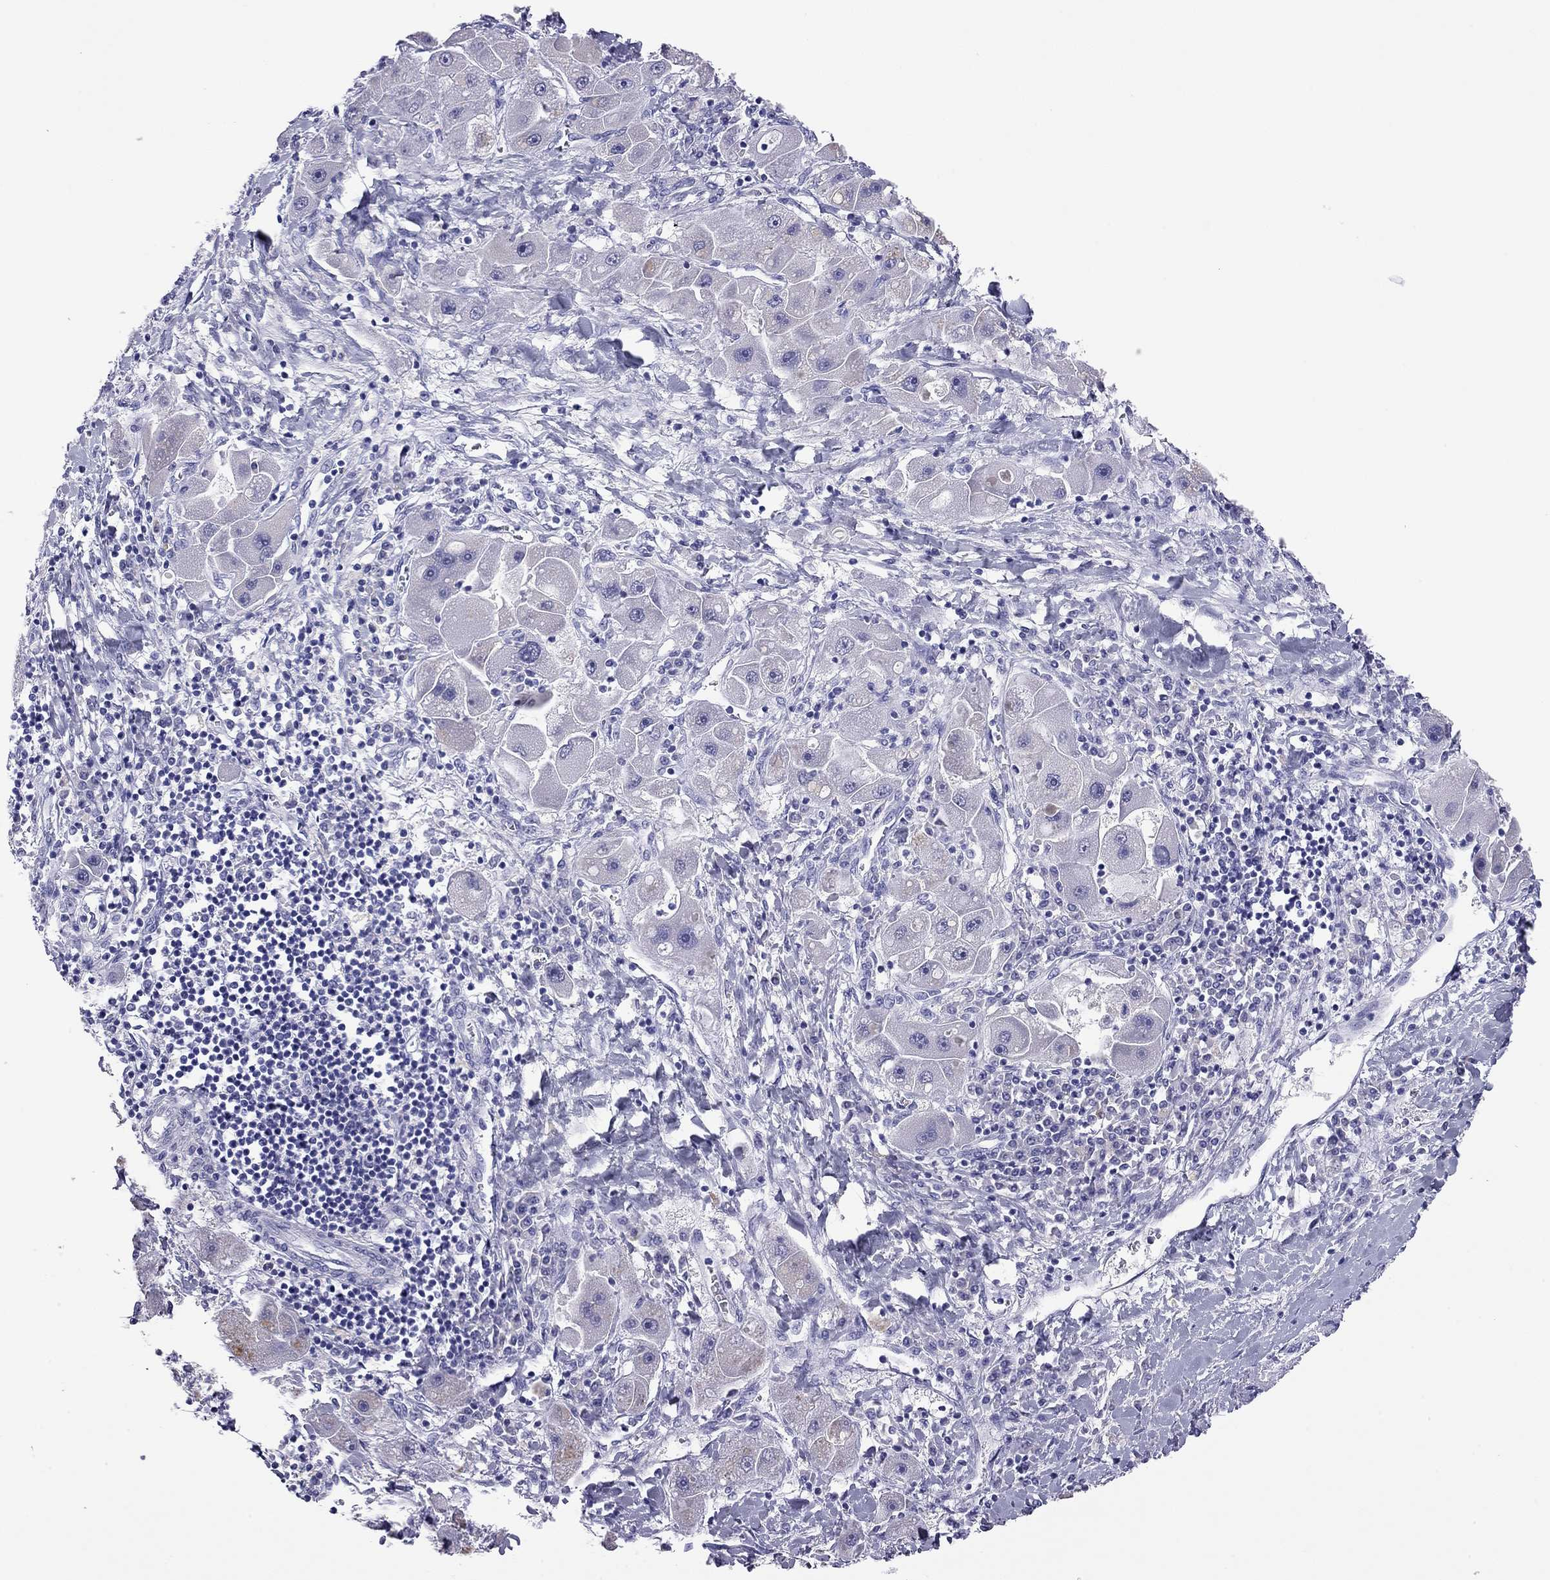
{"staining": {"intensity": "negative", "quantity": "none", "location": "none"}, "tissue": "liver cancer", "cell_type": "Tumor cells", "image_type": "cancer", "snomed": [{"axis": "morphology", "description": "Carcinoma, Hepatocellular, NOS"}, {"axis": "topography", "description": "Liver"}], "caption": "Histopathology image shows no significant protein positivity in tumor cells of liver cancer.", "gene": "ODF4", "patient": {"sex": "male", "age": 24}}